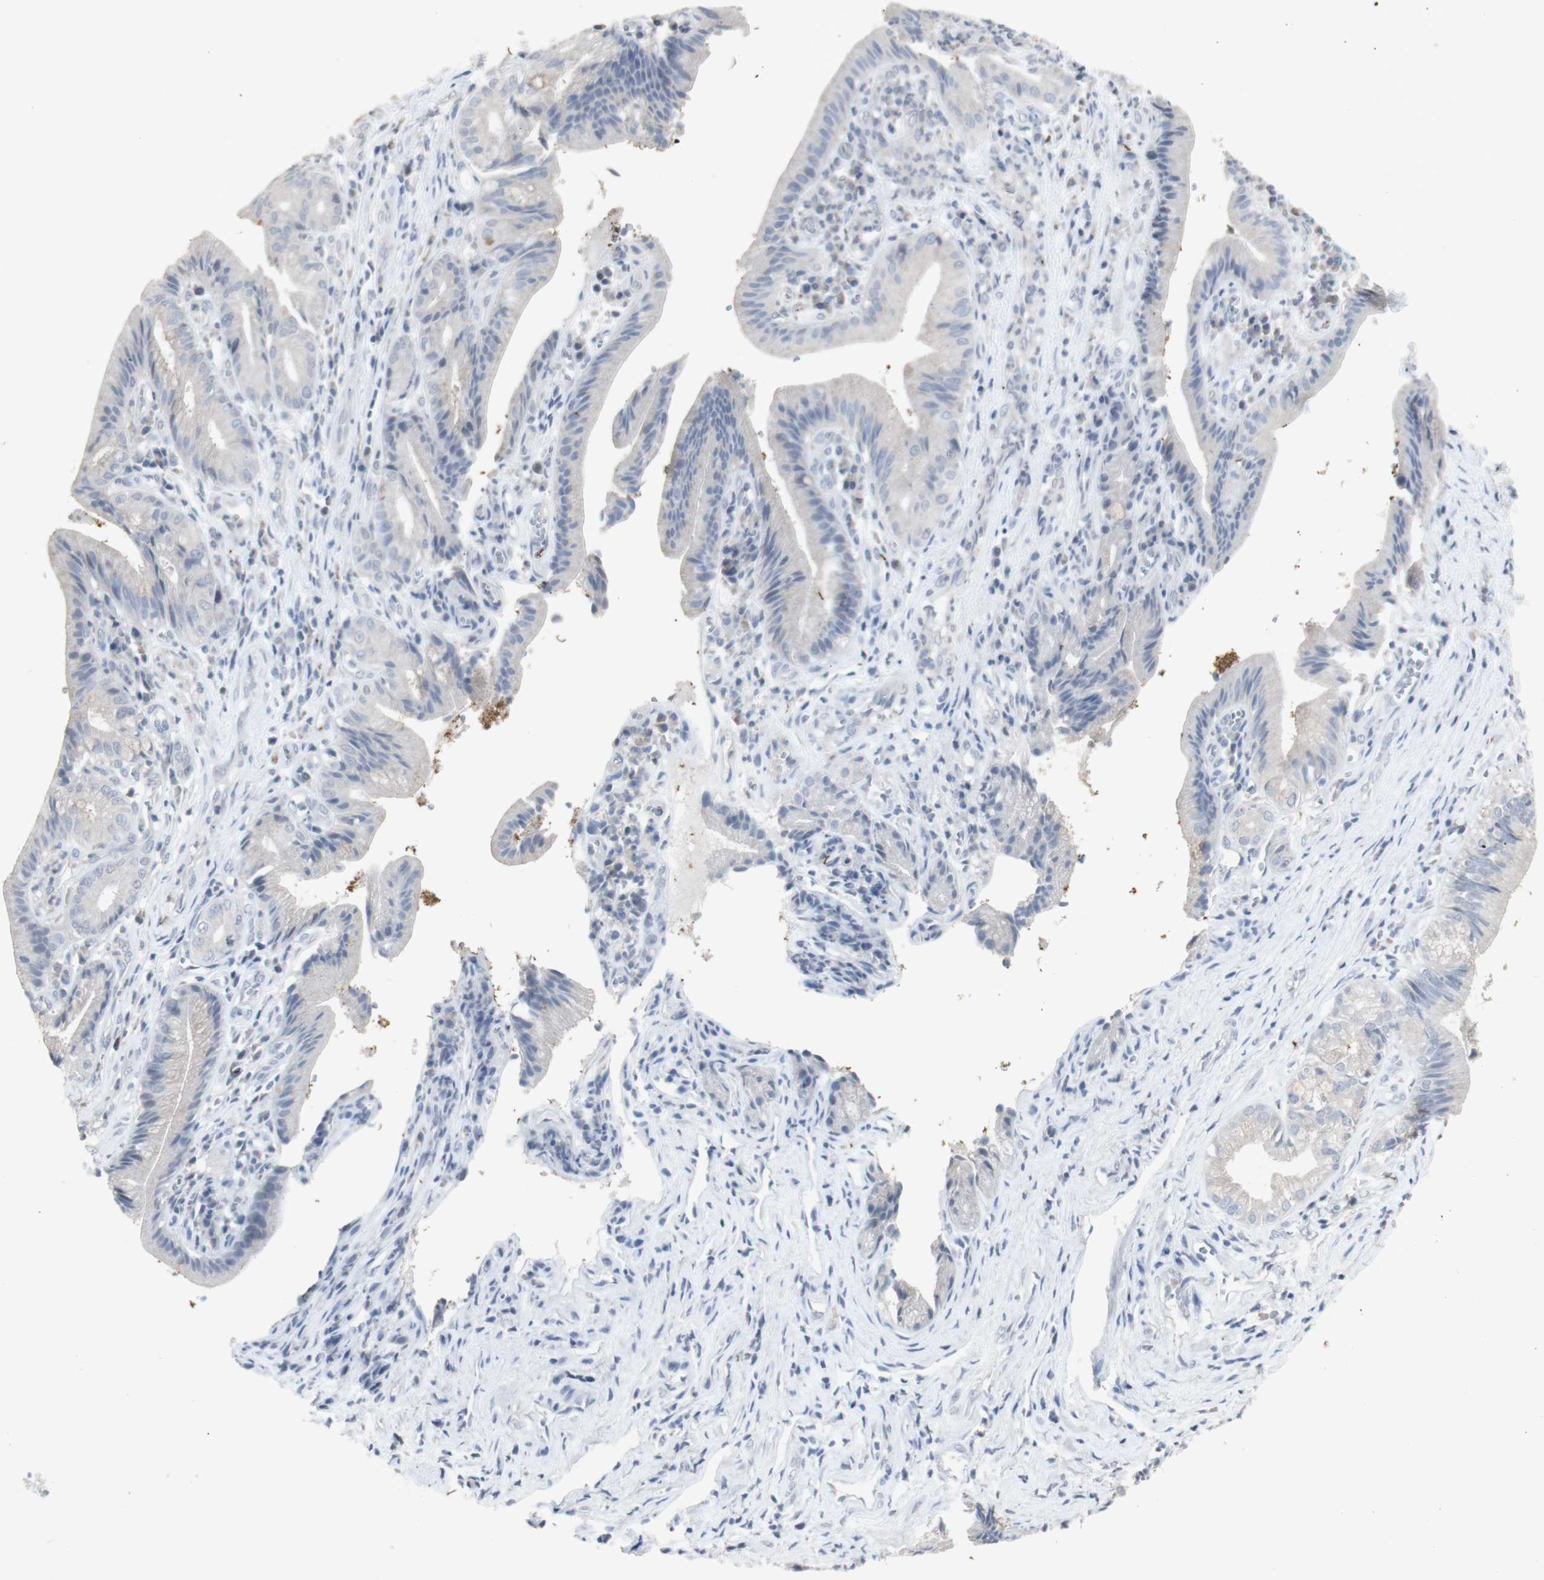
{"staining": {"intensity": "weak", "quantity": ">75%", "location": "cytoplasmic/membranous"}, "tissue": "pancreatic cancer", "cell_type": "Tumor cells", "image_type": "cancer", "snomed": [{"axis": "morphology", "description": "Adenocarcinoma, NOS"}, {"axis": "topography", "description": "Pancreas"}], "caption": "The histopathology image demonstrates a brown stain indicating the presence of a protein in the cytoplasmic/membranous of tumor cells in pancreatic cancer.", "gene": "INS", "patient": {"sex": "female", "age": 75}}